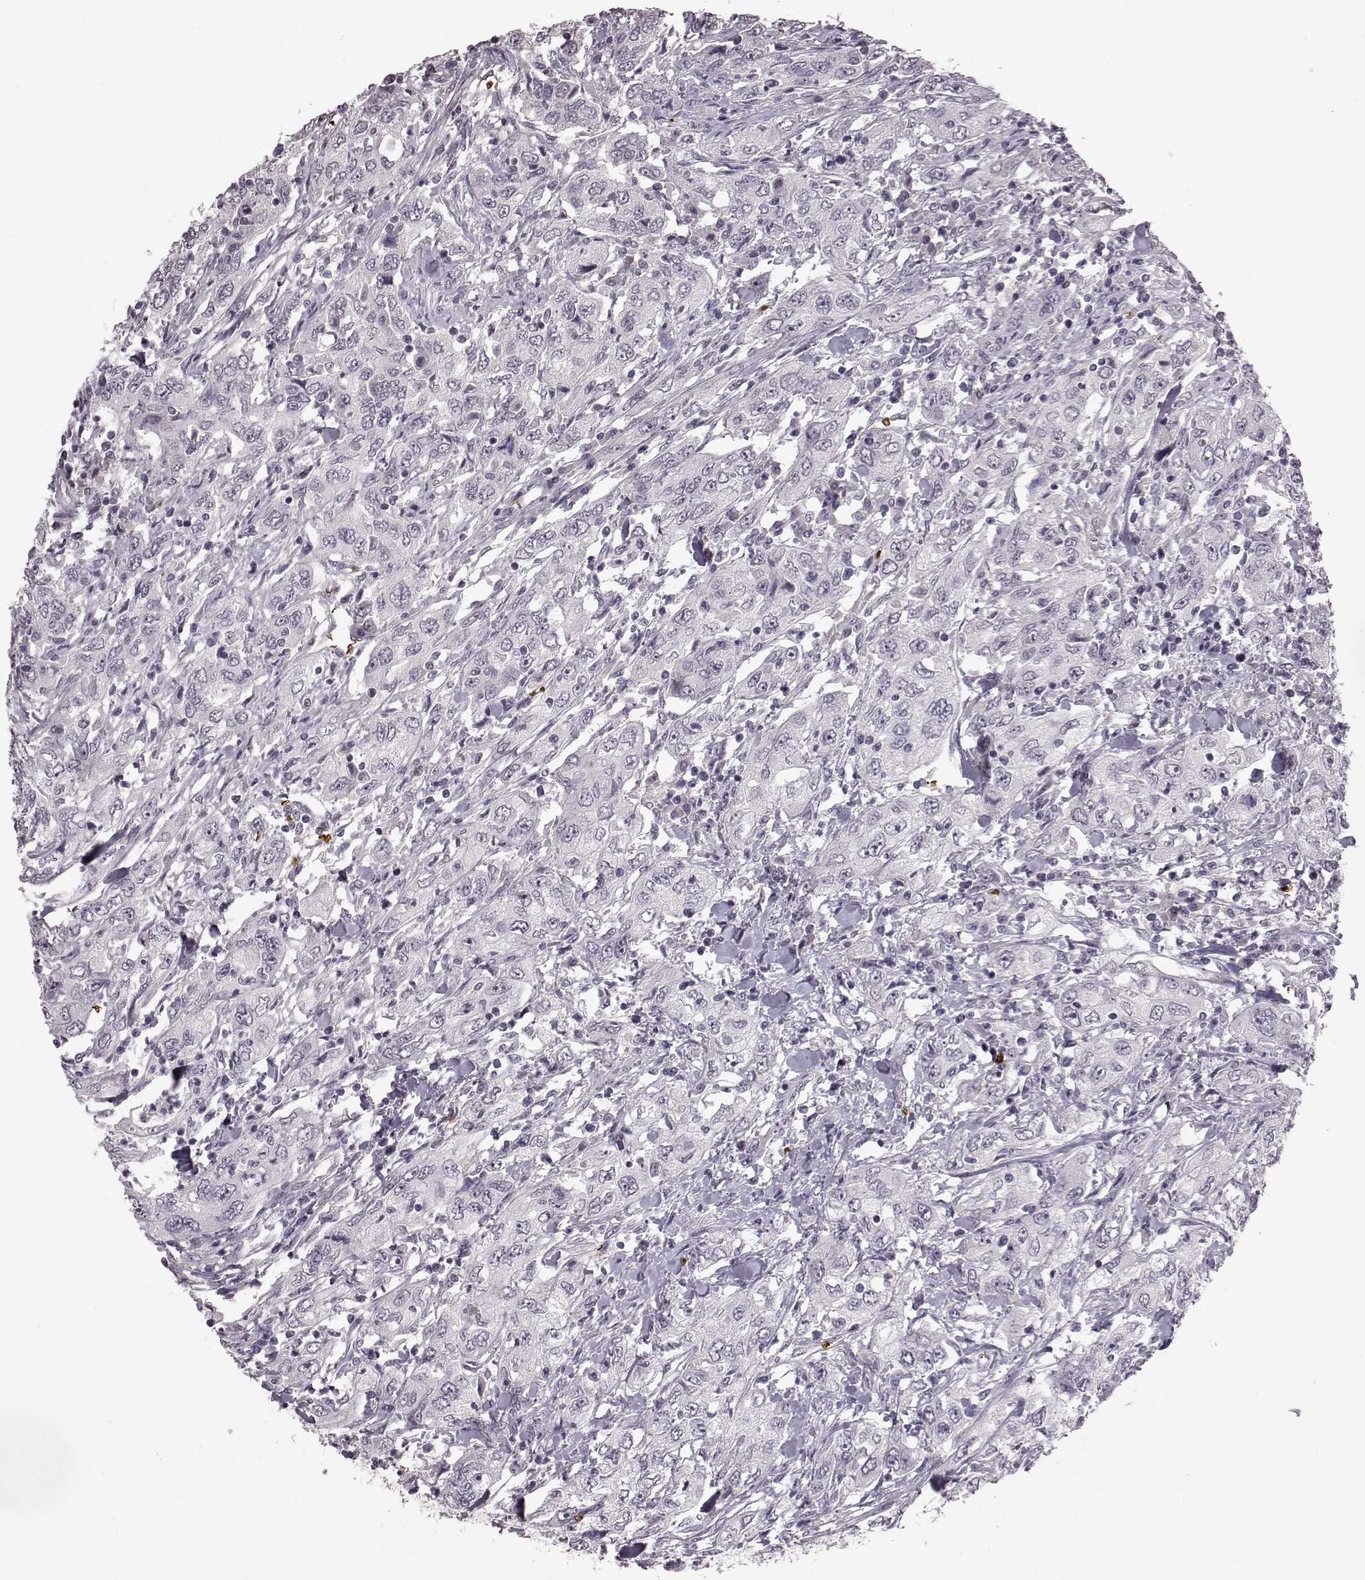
{"staining": {"intensity": "negative", "quantity": "none", "location": "none"}, "tissue": "urothelial cancer", "cell_type": "Tumor cells", "image_type": "cancer", "snomed": [{"axis": "morphology", "description": "Urothelial carcinoma, High grade"}, {"axis": "topography", "description": "Urinary bladder"}], "caption": "Urothelial carcinoma (high-grade) stained for a protein using immunohistochemistry (IHC) displays no positivity tumor cells.", "gene": "PROP1", "patient": {"sex": "male", "age": 76}}